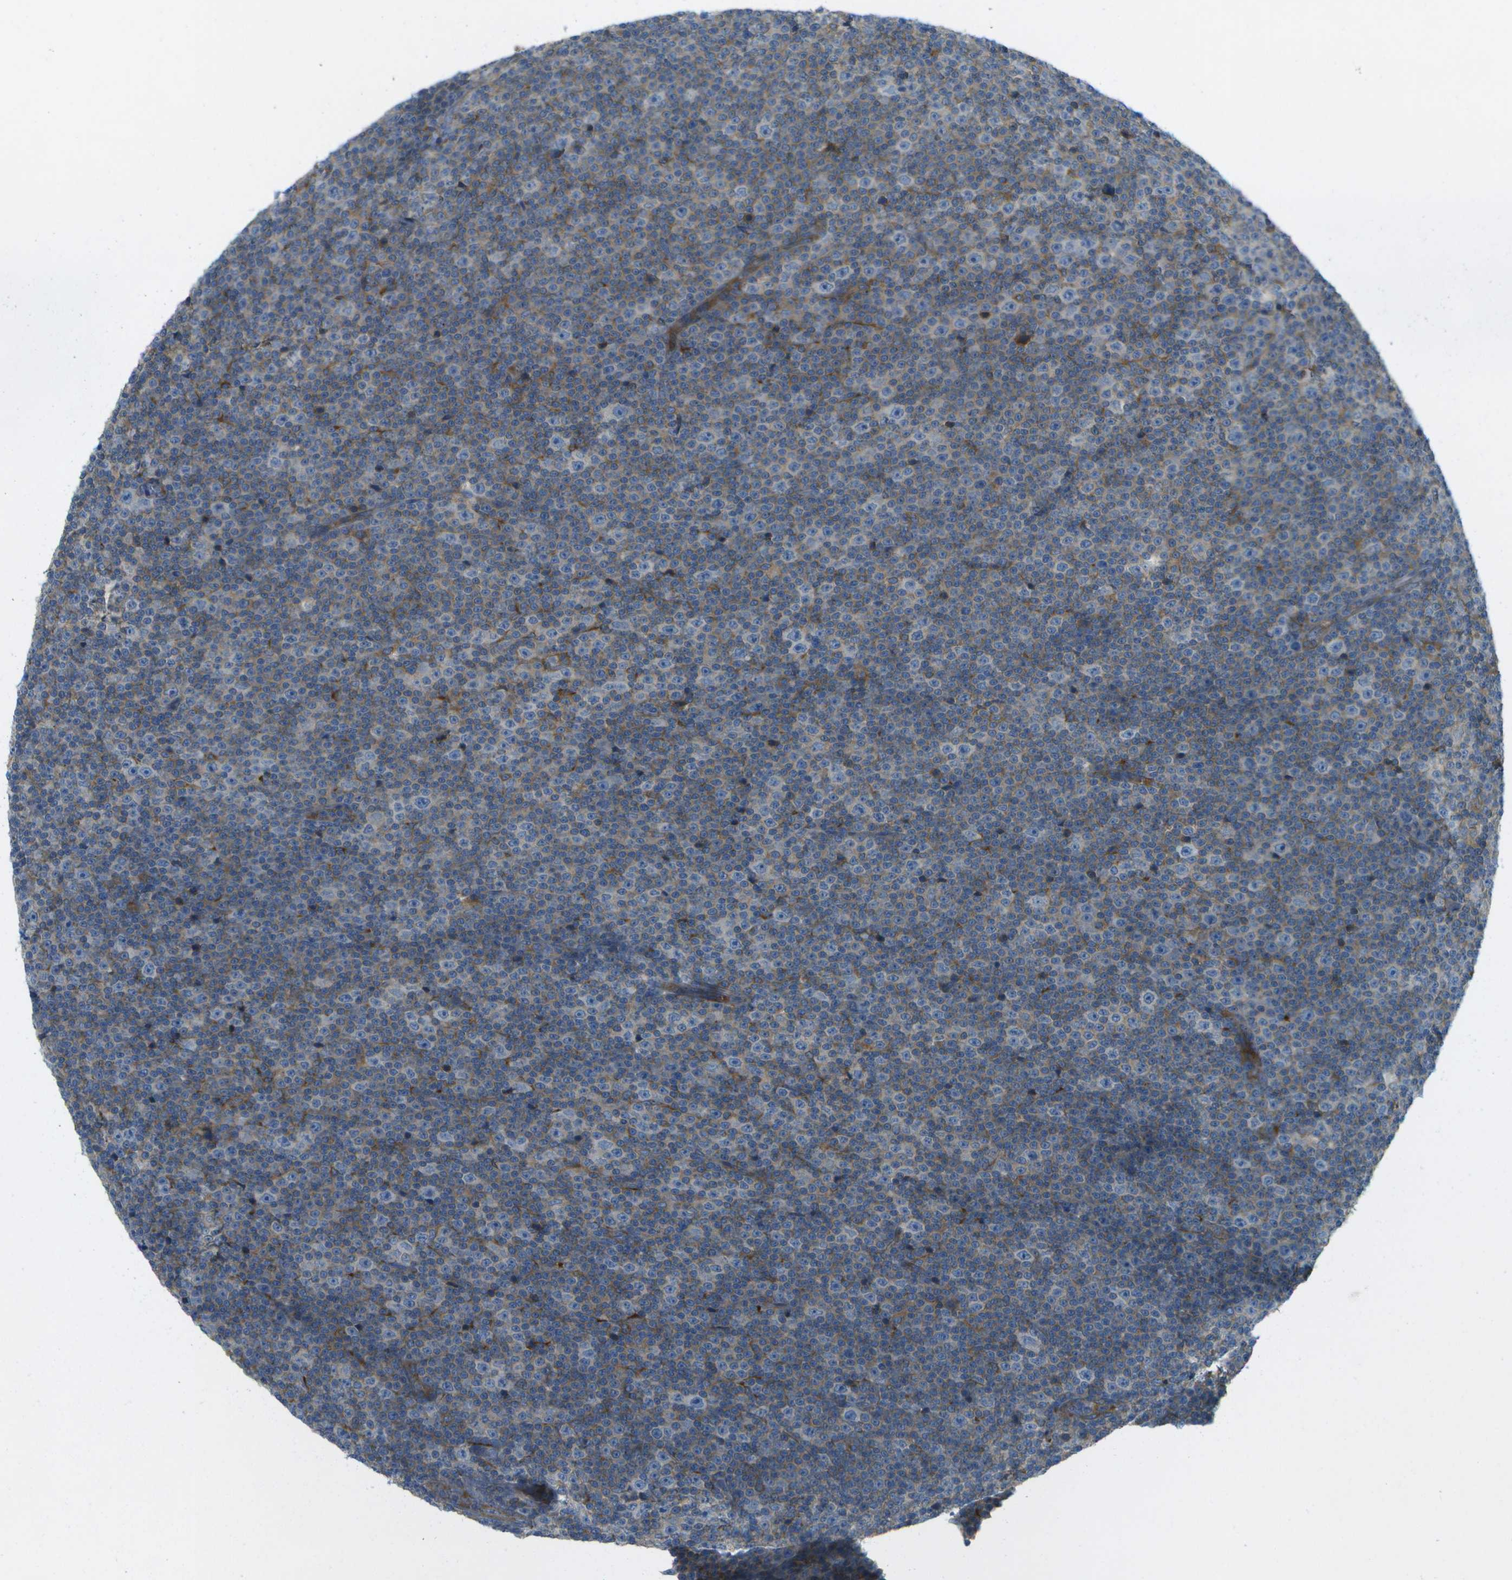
{"staining": {"intensity": "weak", "quantity": "<25%", "location": "cytoplasmic/membranous"}, "tissue": "lymphoma", "cell_type": "Tumor cells", "image_type": "cancer", "snomed": [{"axis": "morphology", "description": "Malignant lymphoma, non-Hodgkin's type, Low grade"}, {"axis": "topography", "description": "Lymph node"}], "caption": "Immunohistochemistry (IHC) histopathology image of neoplastic tissue: human low-grade malignant lymphoma, non-Hodgkin's type stained with DAB displays no significant protein positivity in tumor cells.", "gene": "WNK2", "patient": {"sex": "female", "age": 67}}